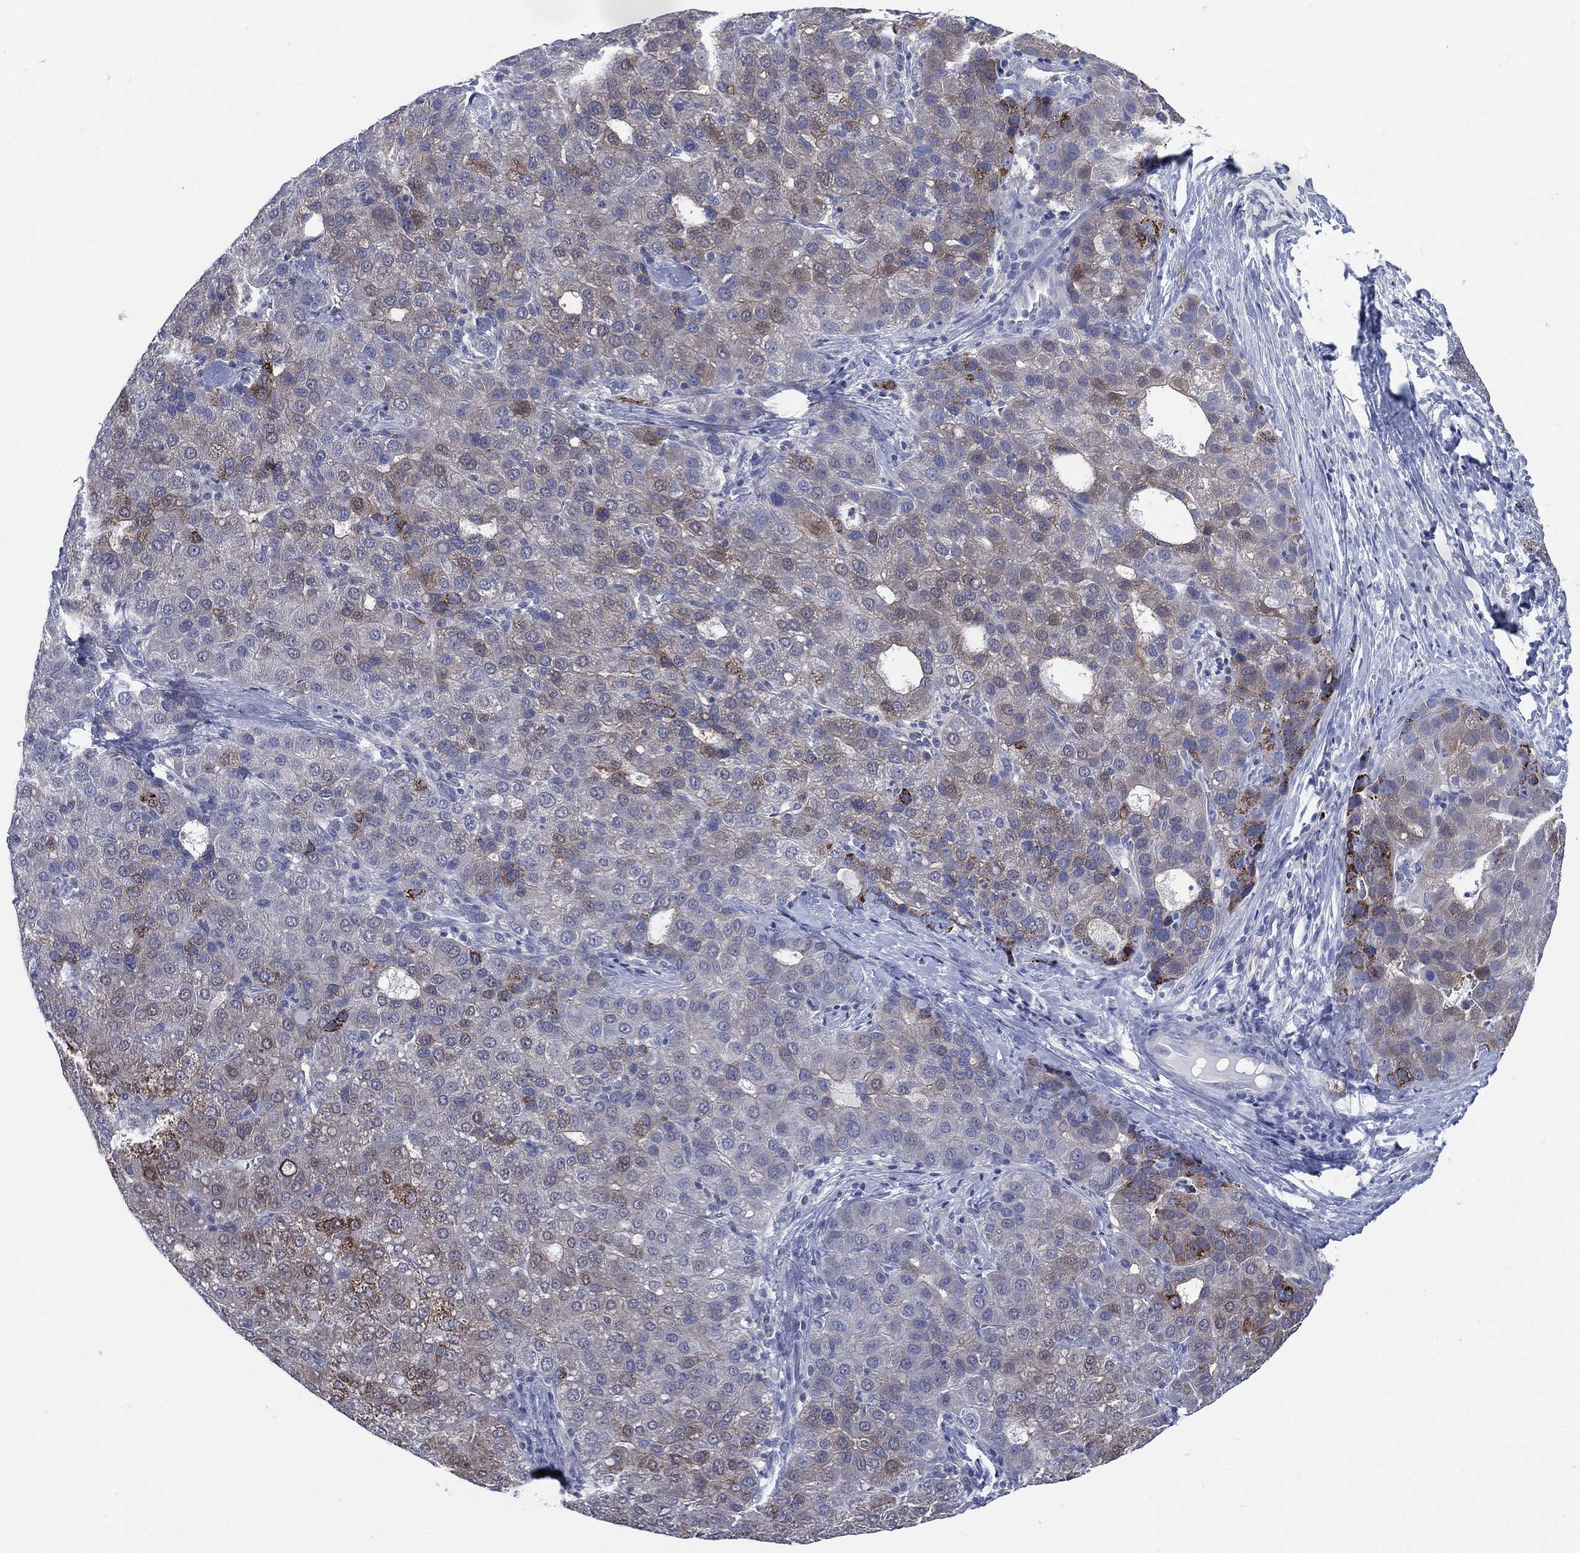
{"staining": {"intensity": "moderate", "quantity": "<25%", "location": "cytoplasmic/membranous"}, "tissue": "liver cancer", "cell_type": "Tumor cells", "image_type": "cancer", "snomed": [{"axis": "morphology", "description": "Carcinoma, Hepatocellular, NOS"}, {"axis": "topography", "description": "Liver"}], "caption": "This micrograph demonstrates immunohistochemistry (IHC) staining of liver hepatocellular carcinoma, with low moderate cytoplasmic/membranous positivity in about <25% of tumor cells.", "gene": "C5orf46", "patient": {"sex": "male", "age": 65}}